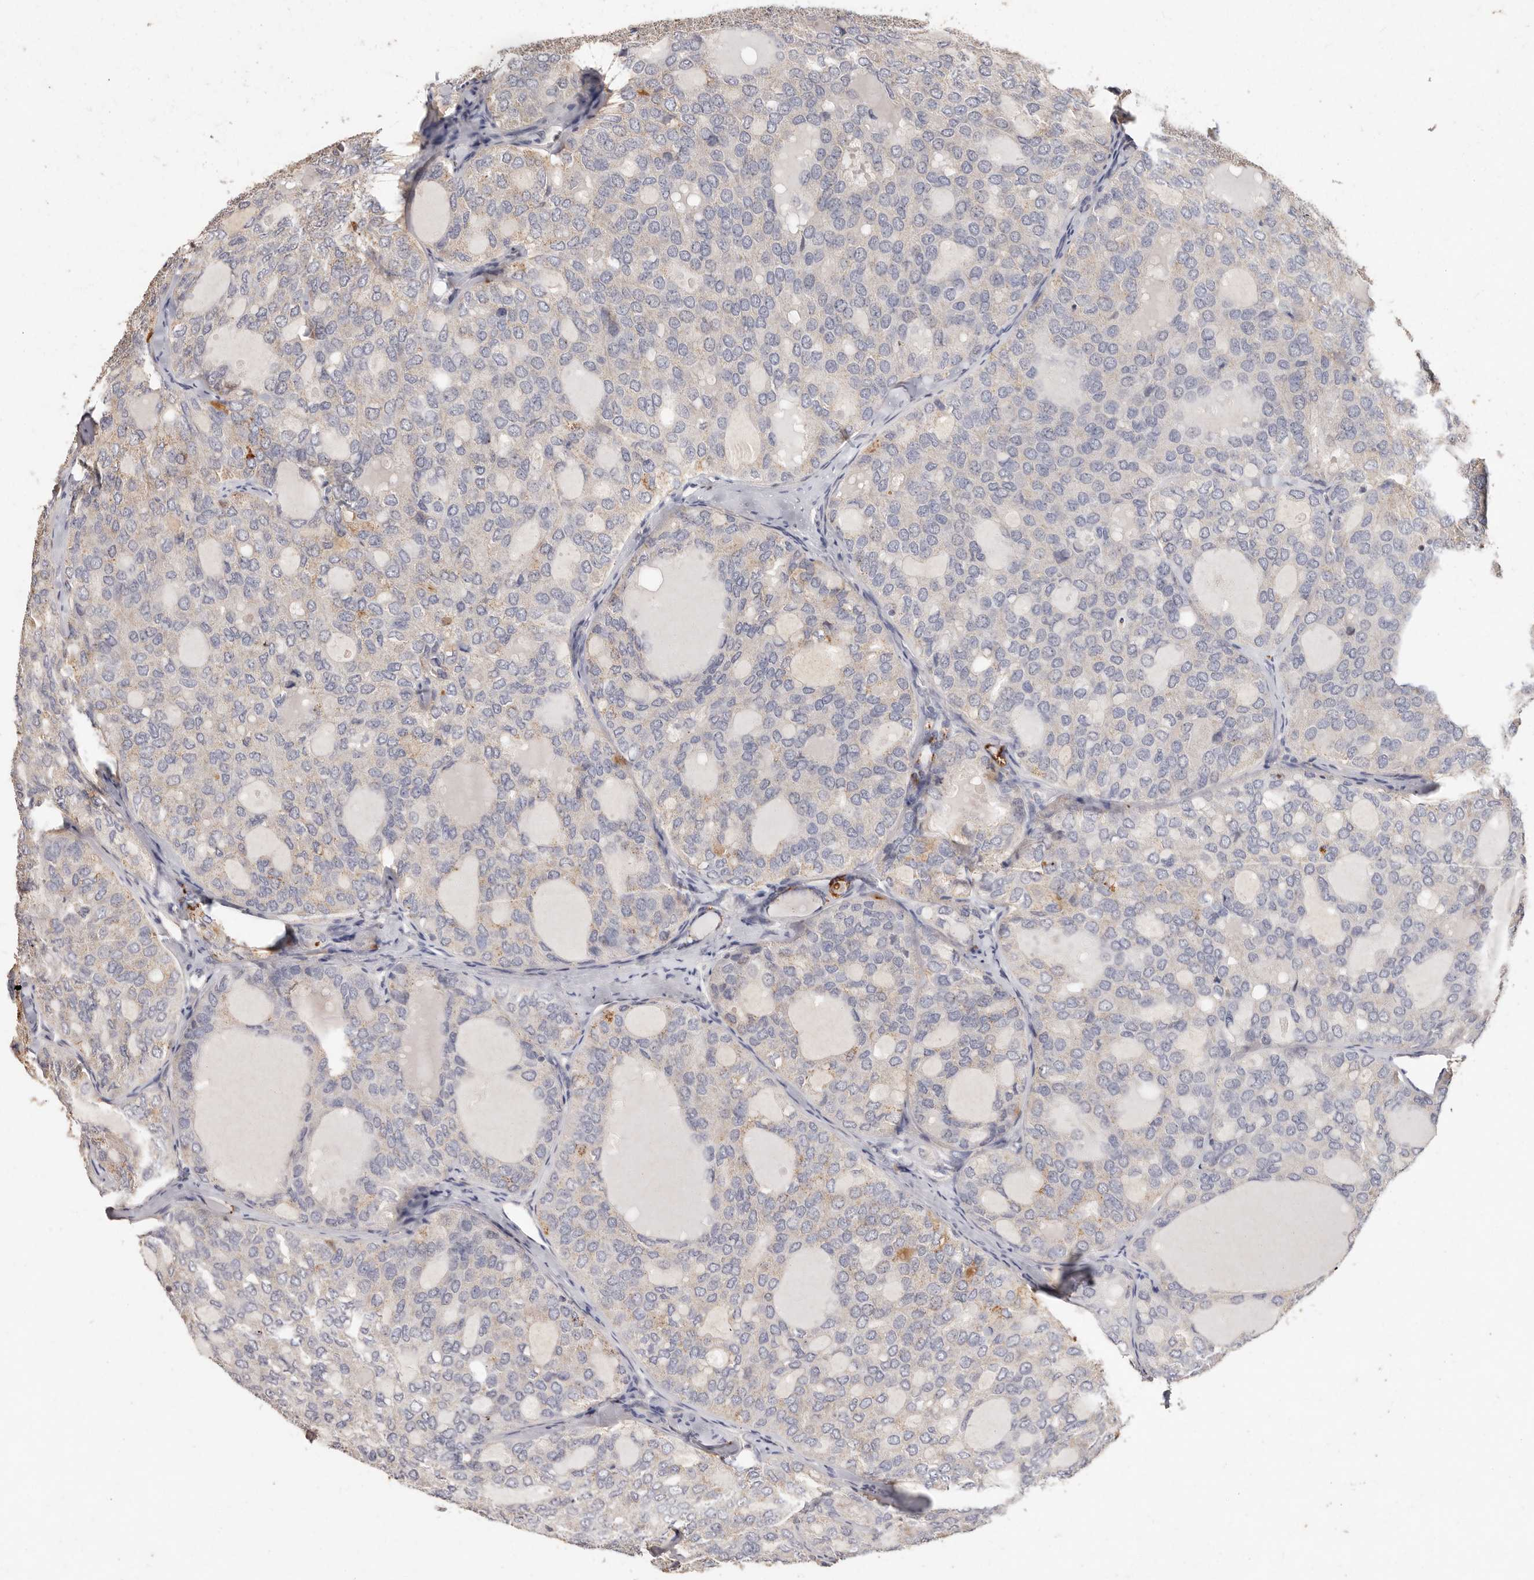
{"staining": {"intensity": "weak", "quantity": "<25%", "location": "cytoplasmic/membranous"}, "tissue": "thyroid cancer", "cell_type": "Tumor cells", "image_type": "cancer", "snomed": [{"axis": "morphology", "description": "Follicular adenoma carcinoma, NOS"}, {"axis": "topography", "description": "Thyroid gland"}], "caption": "An immunohistochemistry (IHC) image of thyroid cancer is shown. There is no staining in tumor cells of thyroid cancer.", "gene": "THBS3", "patient": {"sex": "male", "age": 75}}